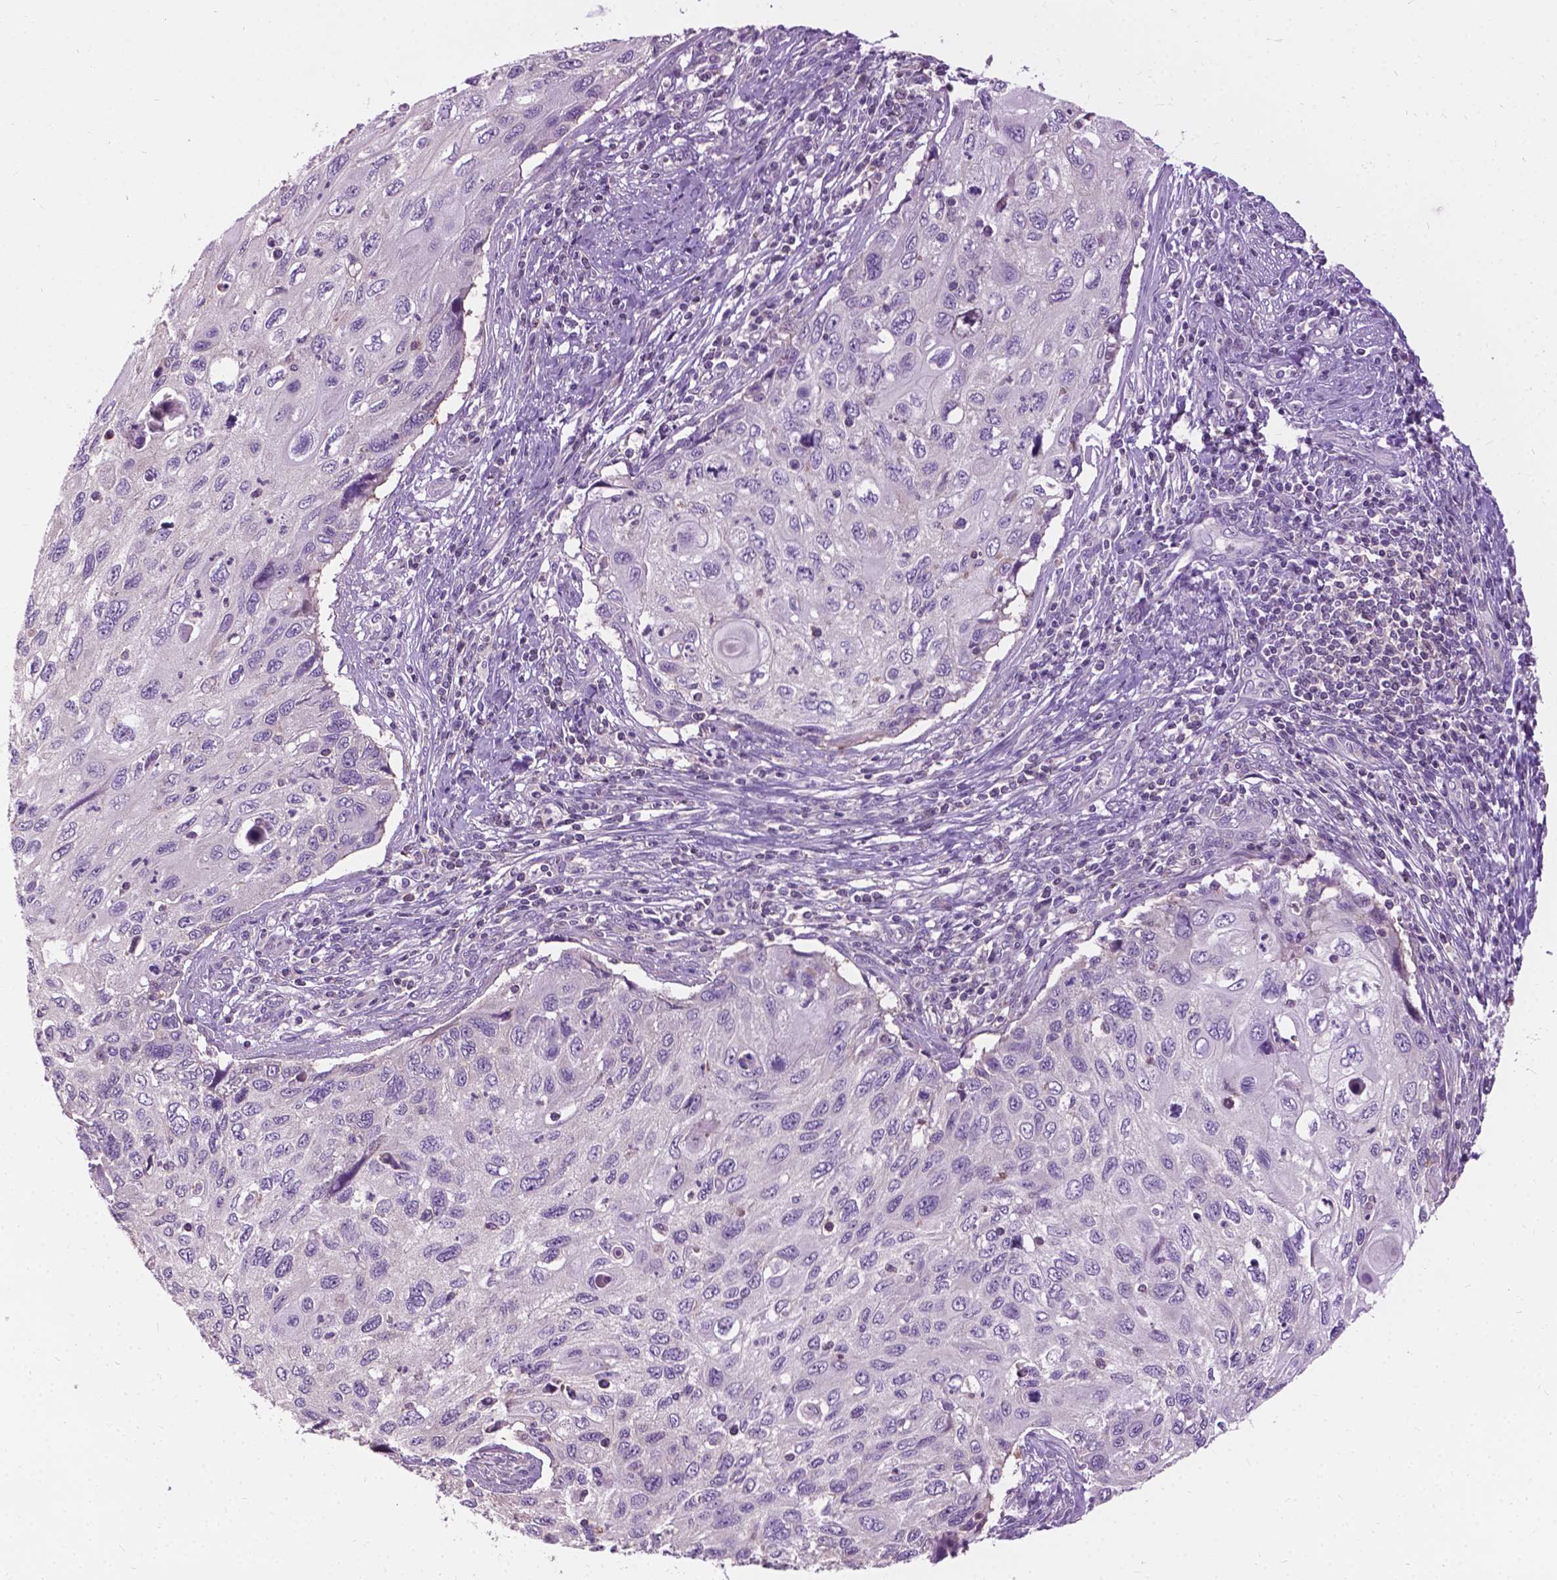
{"staining": {"intensity": "negative", "quantity": "none", "location": "none"}, "tissue": "cervical cancer", "cell_type": "Tumor cells", "image_type": "cancer", "snomed": [{"axis": "morphology", "description": "Squamous cell carcinoma, NOS"}, {"axis": "topography", "description": "Cervix"}], "caption": "A micrograph of human cervical cancer is negative for staining in tumor cells.", "gene": "JAK3", "patient": {"sex": "female", "age": 70}}